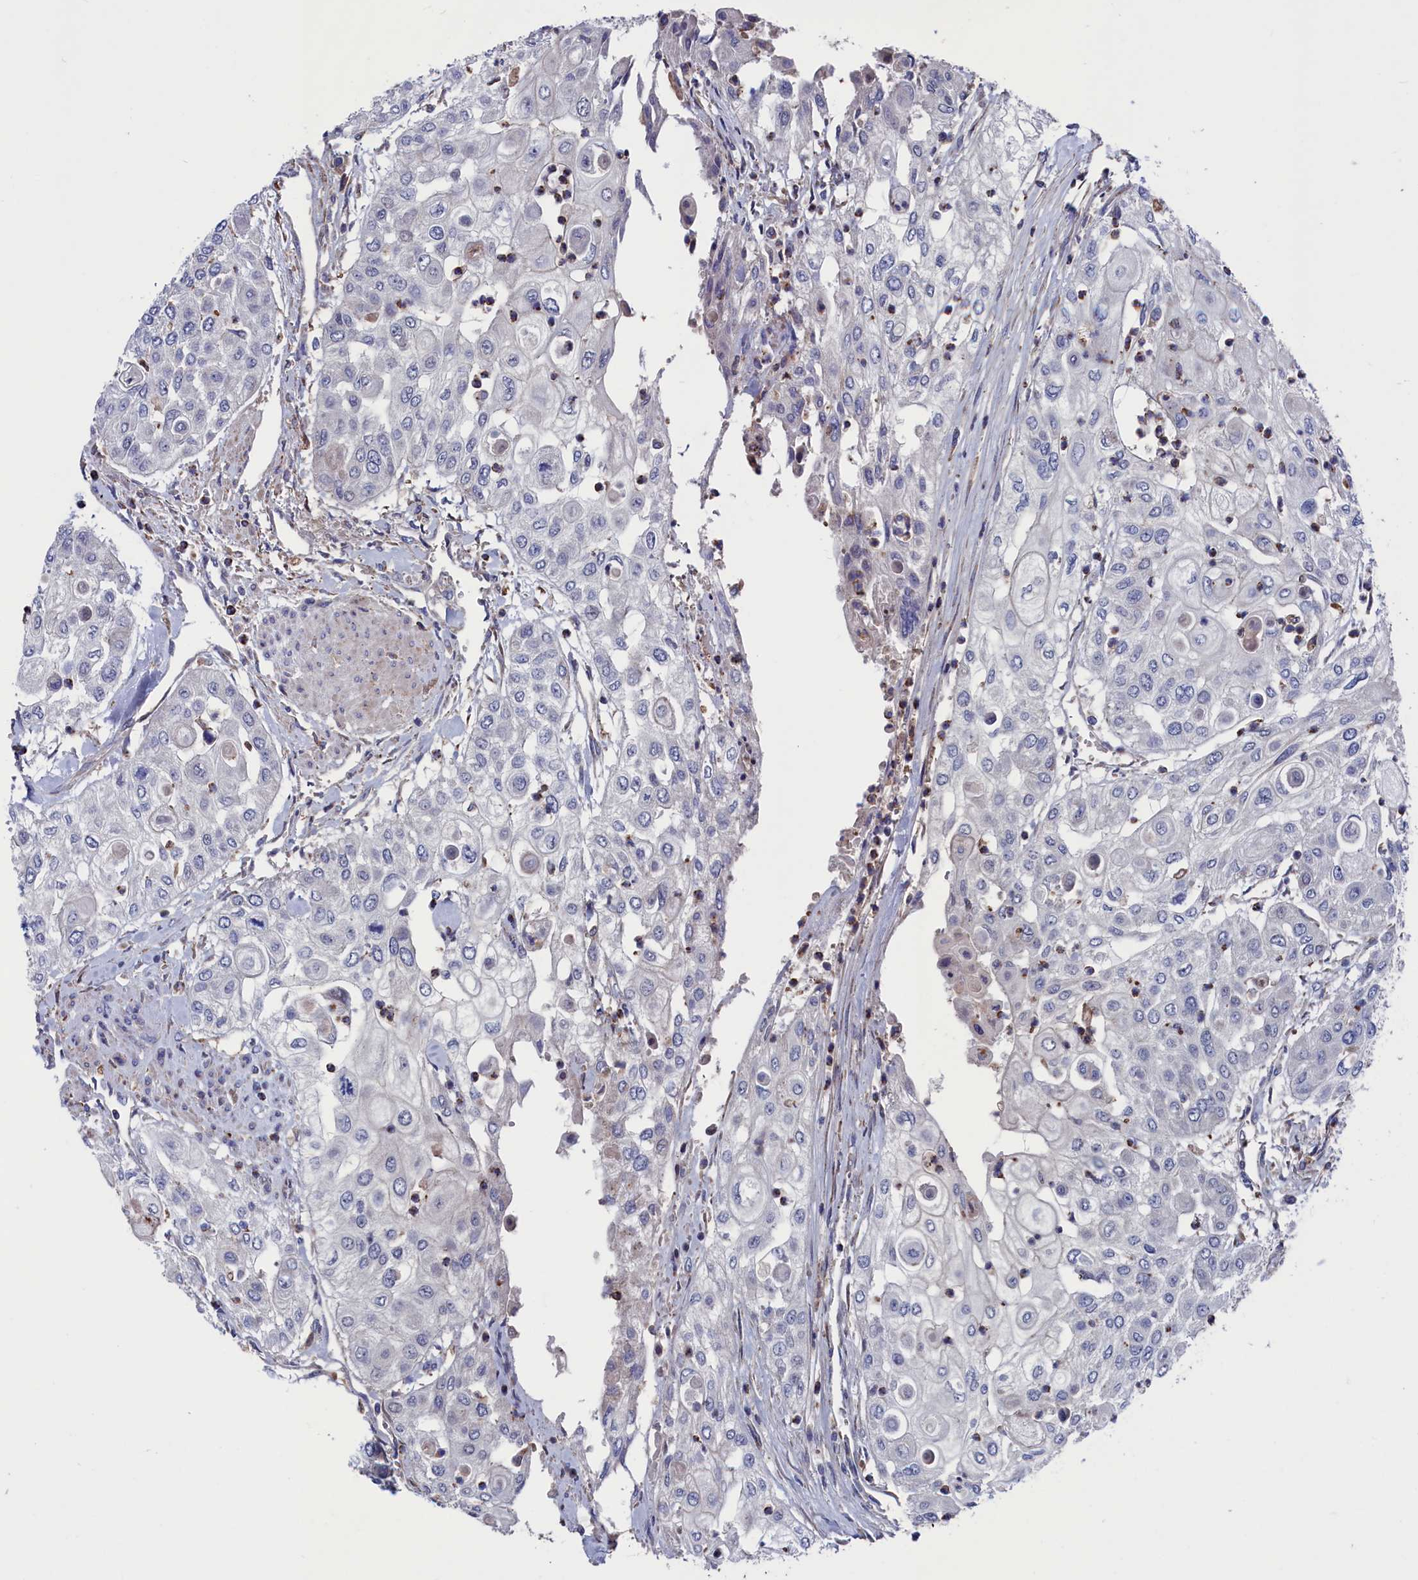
{"staining": {"intensity": "negative", "quantity": "none", "location": "none"}, "tissue": "urothelial cancer", "cell_type": "Tumor cells", "image_type": "cancer", "snomed": [{"axis": "morphology", "description": "Urothelial carcinoma, High grade"}, {"axis": "topography", "description": "Urinary bladder"}], "caption": "An IHC image of urothelial cancer is shown. There is no staining in tumor cells of urothelial cancer.", "gene": "SPATA13", "patient": {"sex": "female", "age": 79}}